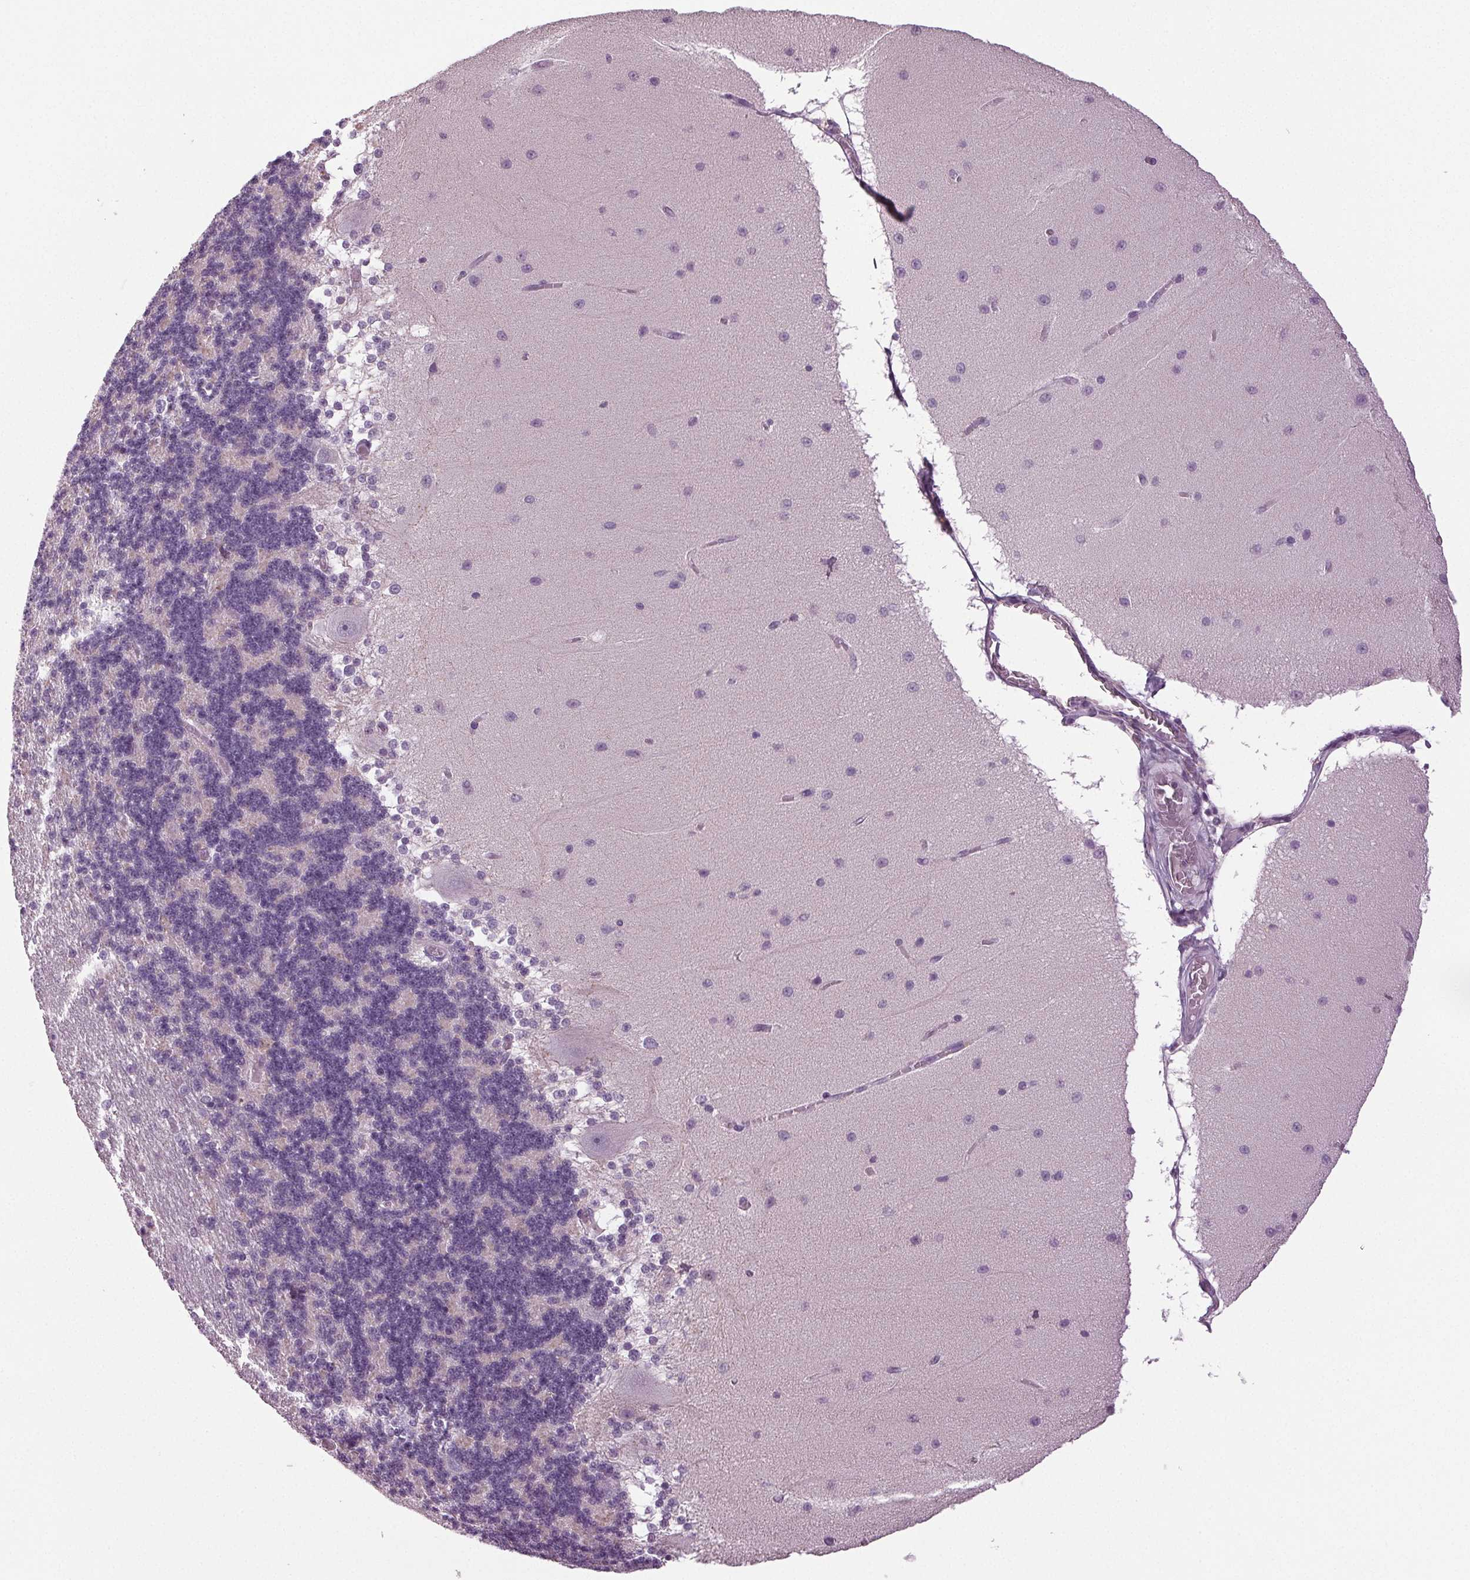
{"staining": {"intensity": "negative", "quantity": "none", "location": "none"}, "tissue": "cerebellum", "cell_type": "Cells in granular layer", "image_type": "normal", "snomed": [{"axis": "morphology", "description": "Normal tissue, NOS"}, {"axis": "topography", "description": "Cerebellum"}], "caption": "Immunohistochemistry micrograph of benign cerebellum: cerebellum stained with DAB reveals no significant protein staining in cells in granular layer.", "gene": "DNAH12", "patient": {"sex": "female", "age": 54}}